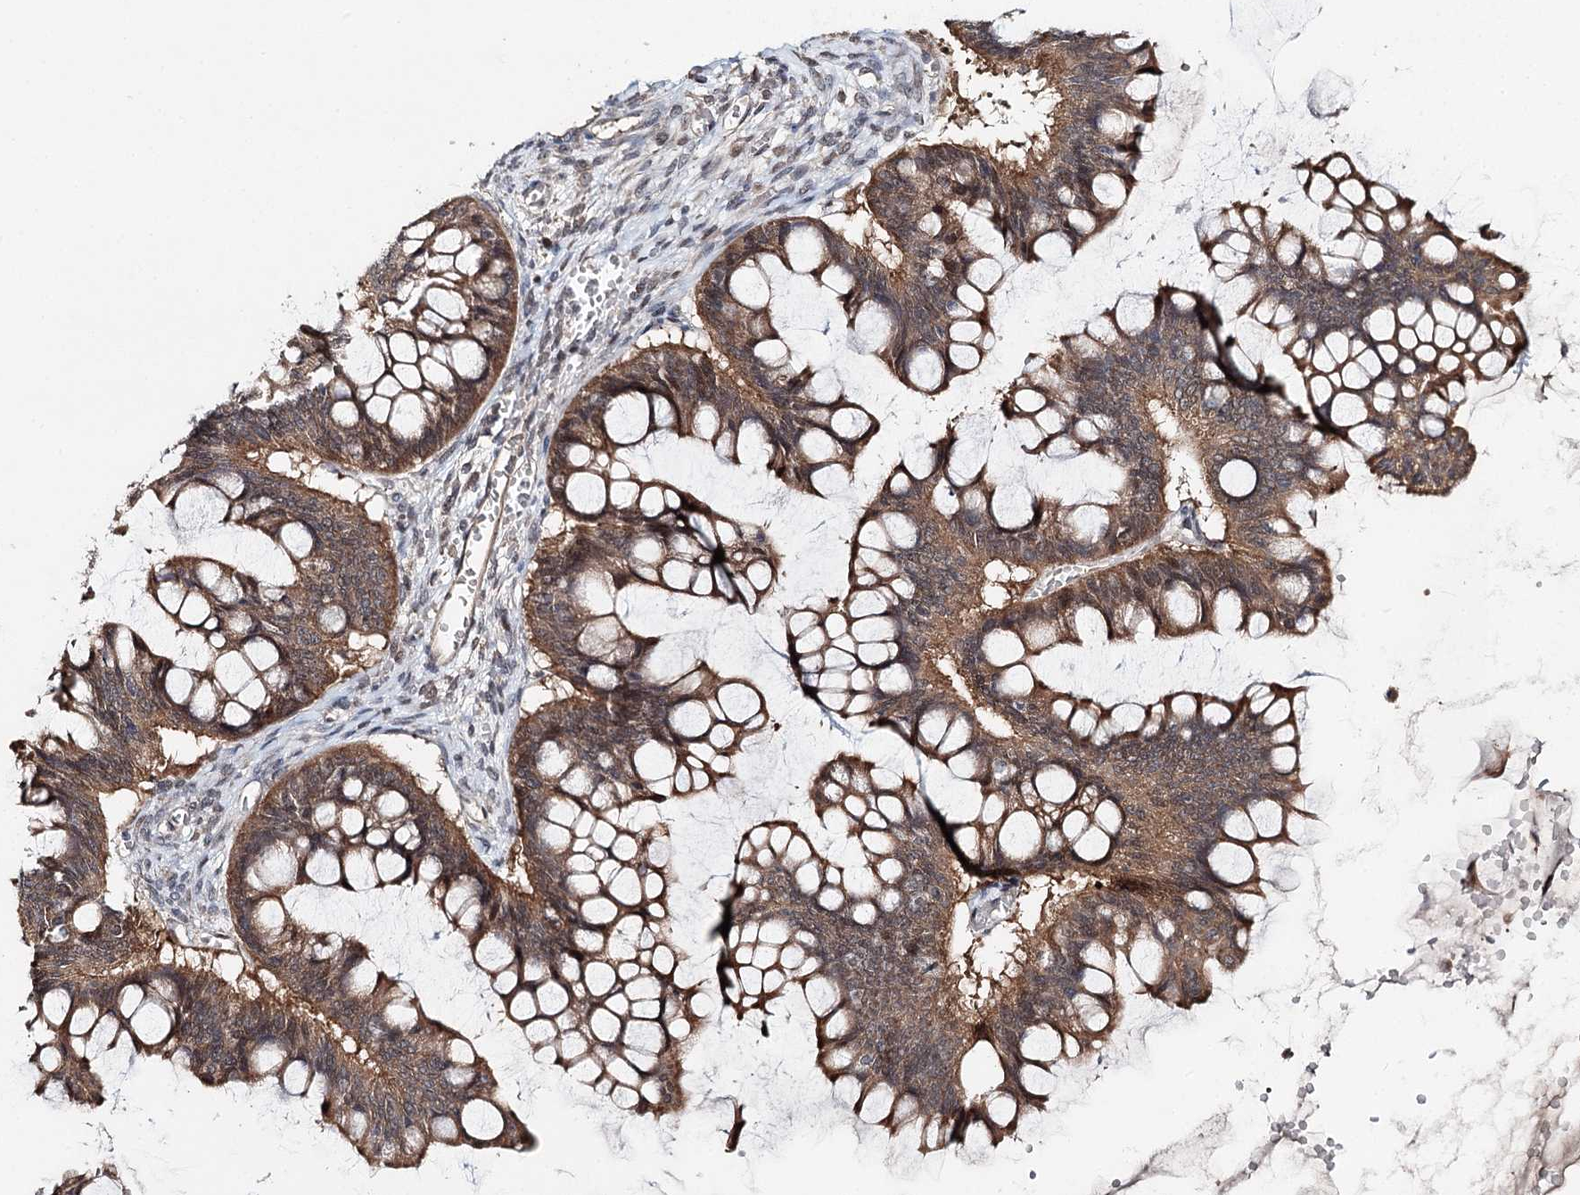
{"staining": {"intensity": "moderate", "quantity": ">75%", "location": "cytoplasmic/membranous,nuclear"}, "tissue": "ovarian cancer", "cell_type": "Tumor cells", "image_type": "cancer", "snomed": [{"axis": "morphology", "description": "Cystadenocarcinoma, mucinous, NOS"}, {"axis": "topography", "description": "Ovary"}], "caption": "Tumor cells exhibit moderate cytoplasmic/membranous and nuclear staining in approximately >75% of cells in ovarian mucinous cystadenocarcinoma.", "gene": "NOPCHAP1", "patient": {"sex": "female", "age": 73}}